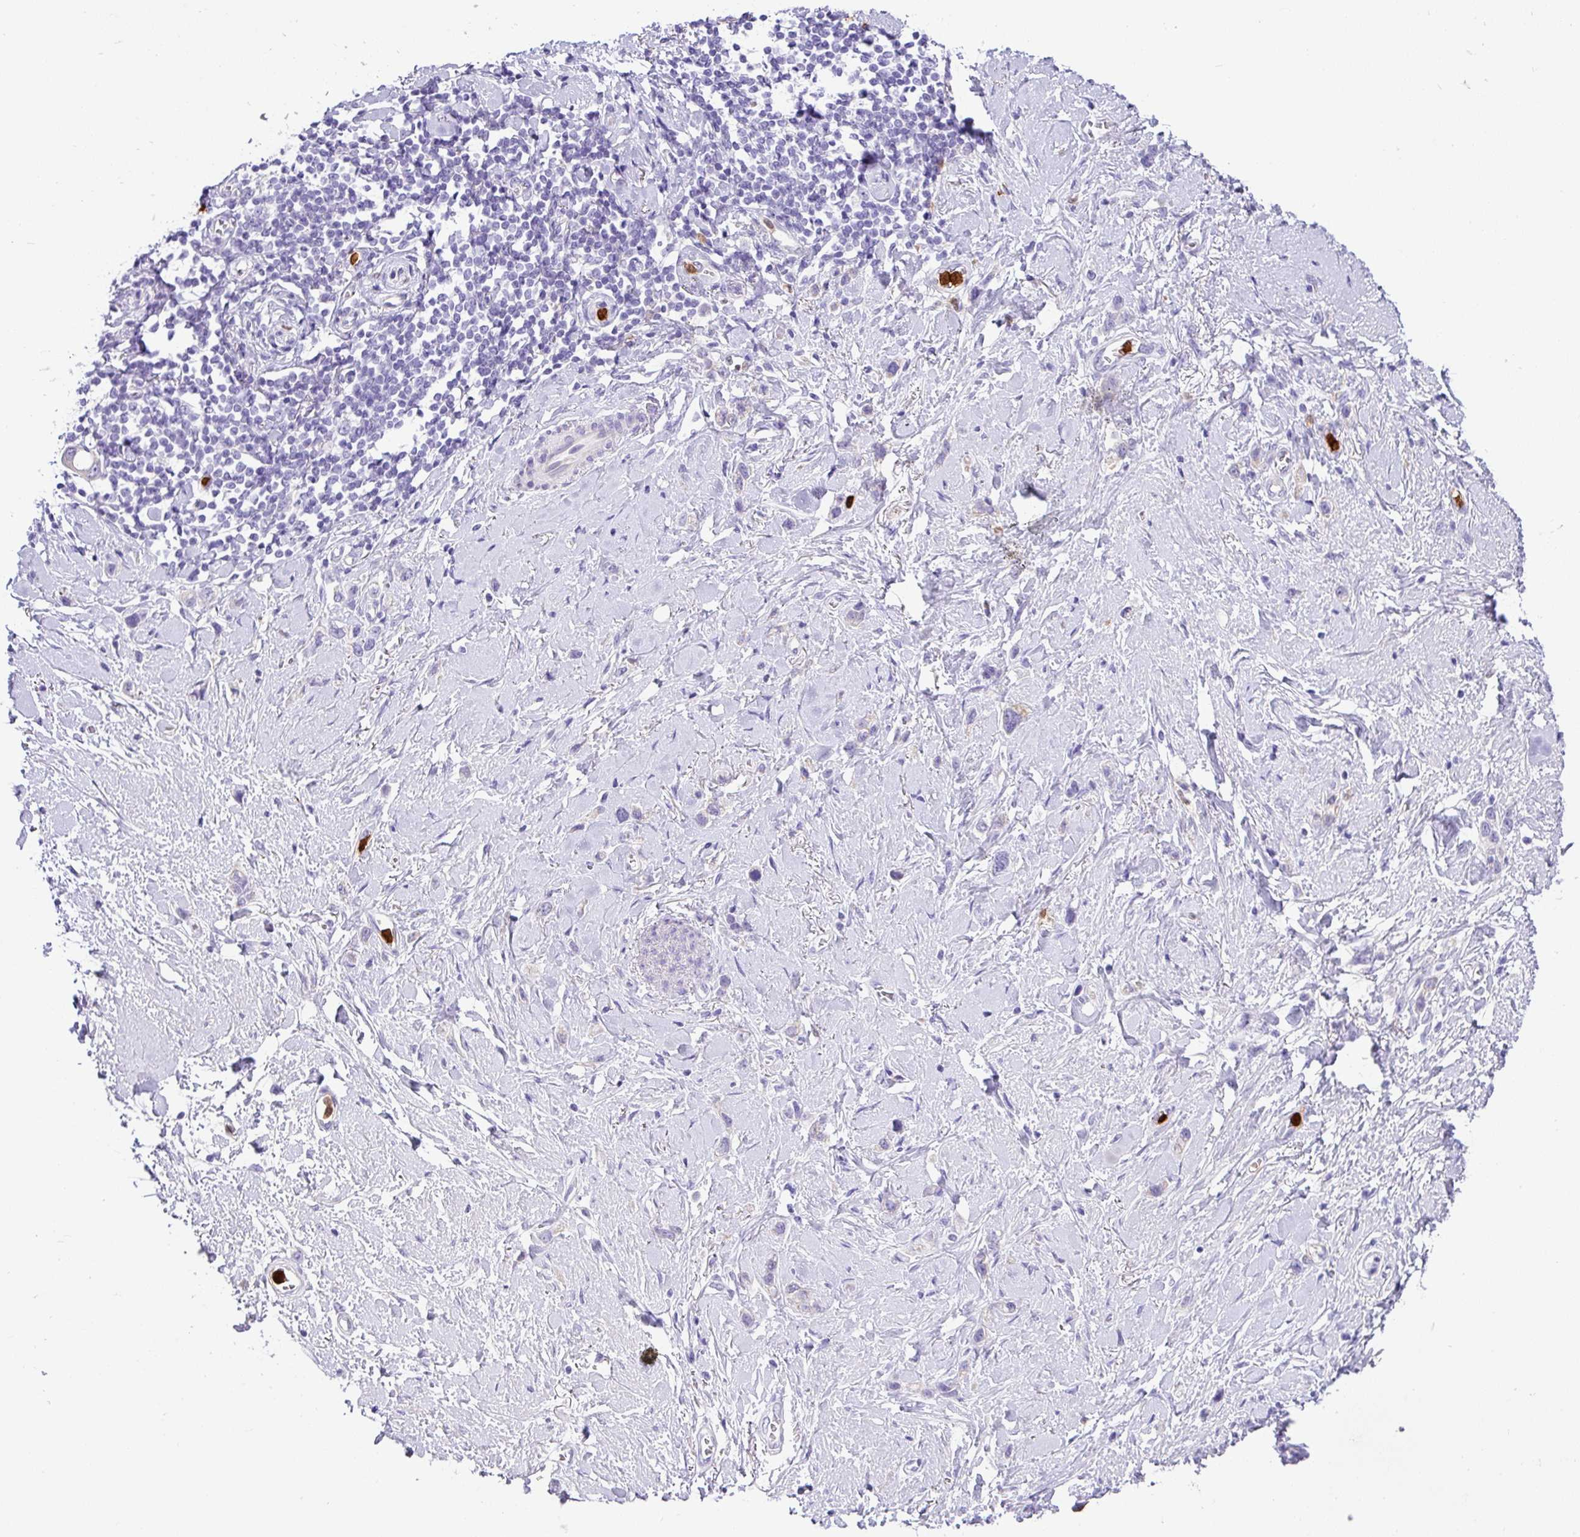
{"staining": {"intensity": "negative", "quantity": "none", "location": "none"}, "tissue": "stomach cancer", "cell_type": "Tumor cells", "image_type": "cancer", "snomed": [{"axis": "morphology", "description": "Adenocarcinoma, NOS"}, {"axis": "topography", "description": "Stomach"}], "caption": "Adenocarcinoma (stomach) stained for a protein using immunohistochemistry reveals no expression tumor cells.", "gene": "SH2D3C", "patient": {"sex": "female", "age": 65}}